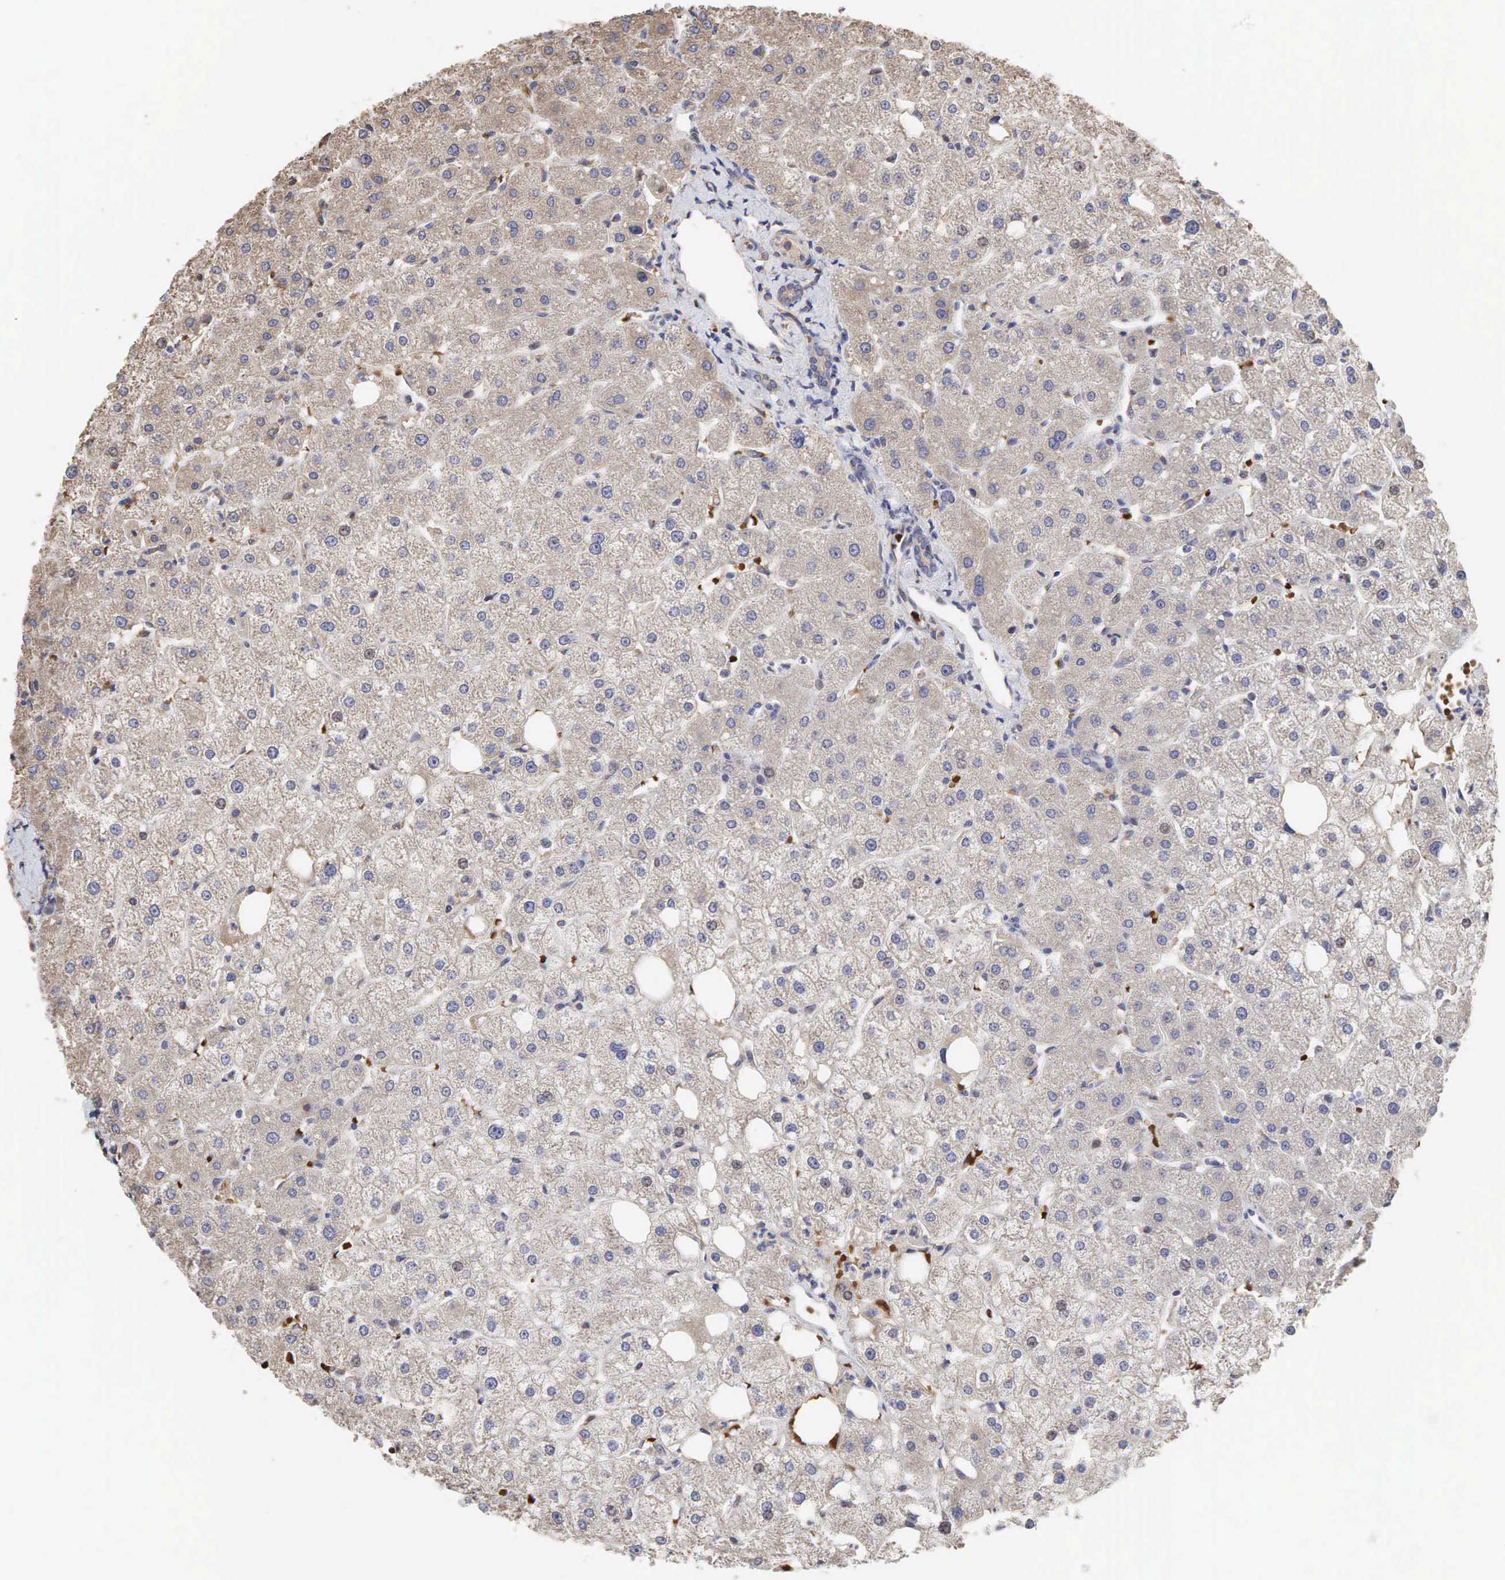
{"staining": {"intensity": "weak", "quantity": ">75%", "location": "cytoplasmic/membranous"}, "tissue": "liver", "cell_type": "Cholangiocytes", "image_type": "normal", "snomed": [{"axis": "morphology", "description": "Normal tissue, NOS"}, {"axis": "topography", "description": "Liver"}], "caption": "Immunohistochemistry (IHC) histopathology image of unremarkable liver: human liver stained using immunohistochemistry (IHC) demonstrates low levels of weak protein expression localized specifically in the cytoplasmic/membranous of cholangiocytes, appearing as a cytoplasmic/membranous brown color.", "gene": "PABPC5", "patient": {"sex": "male", "age": 35}}